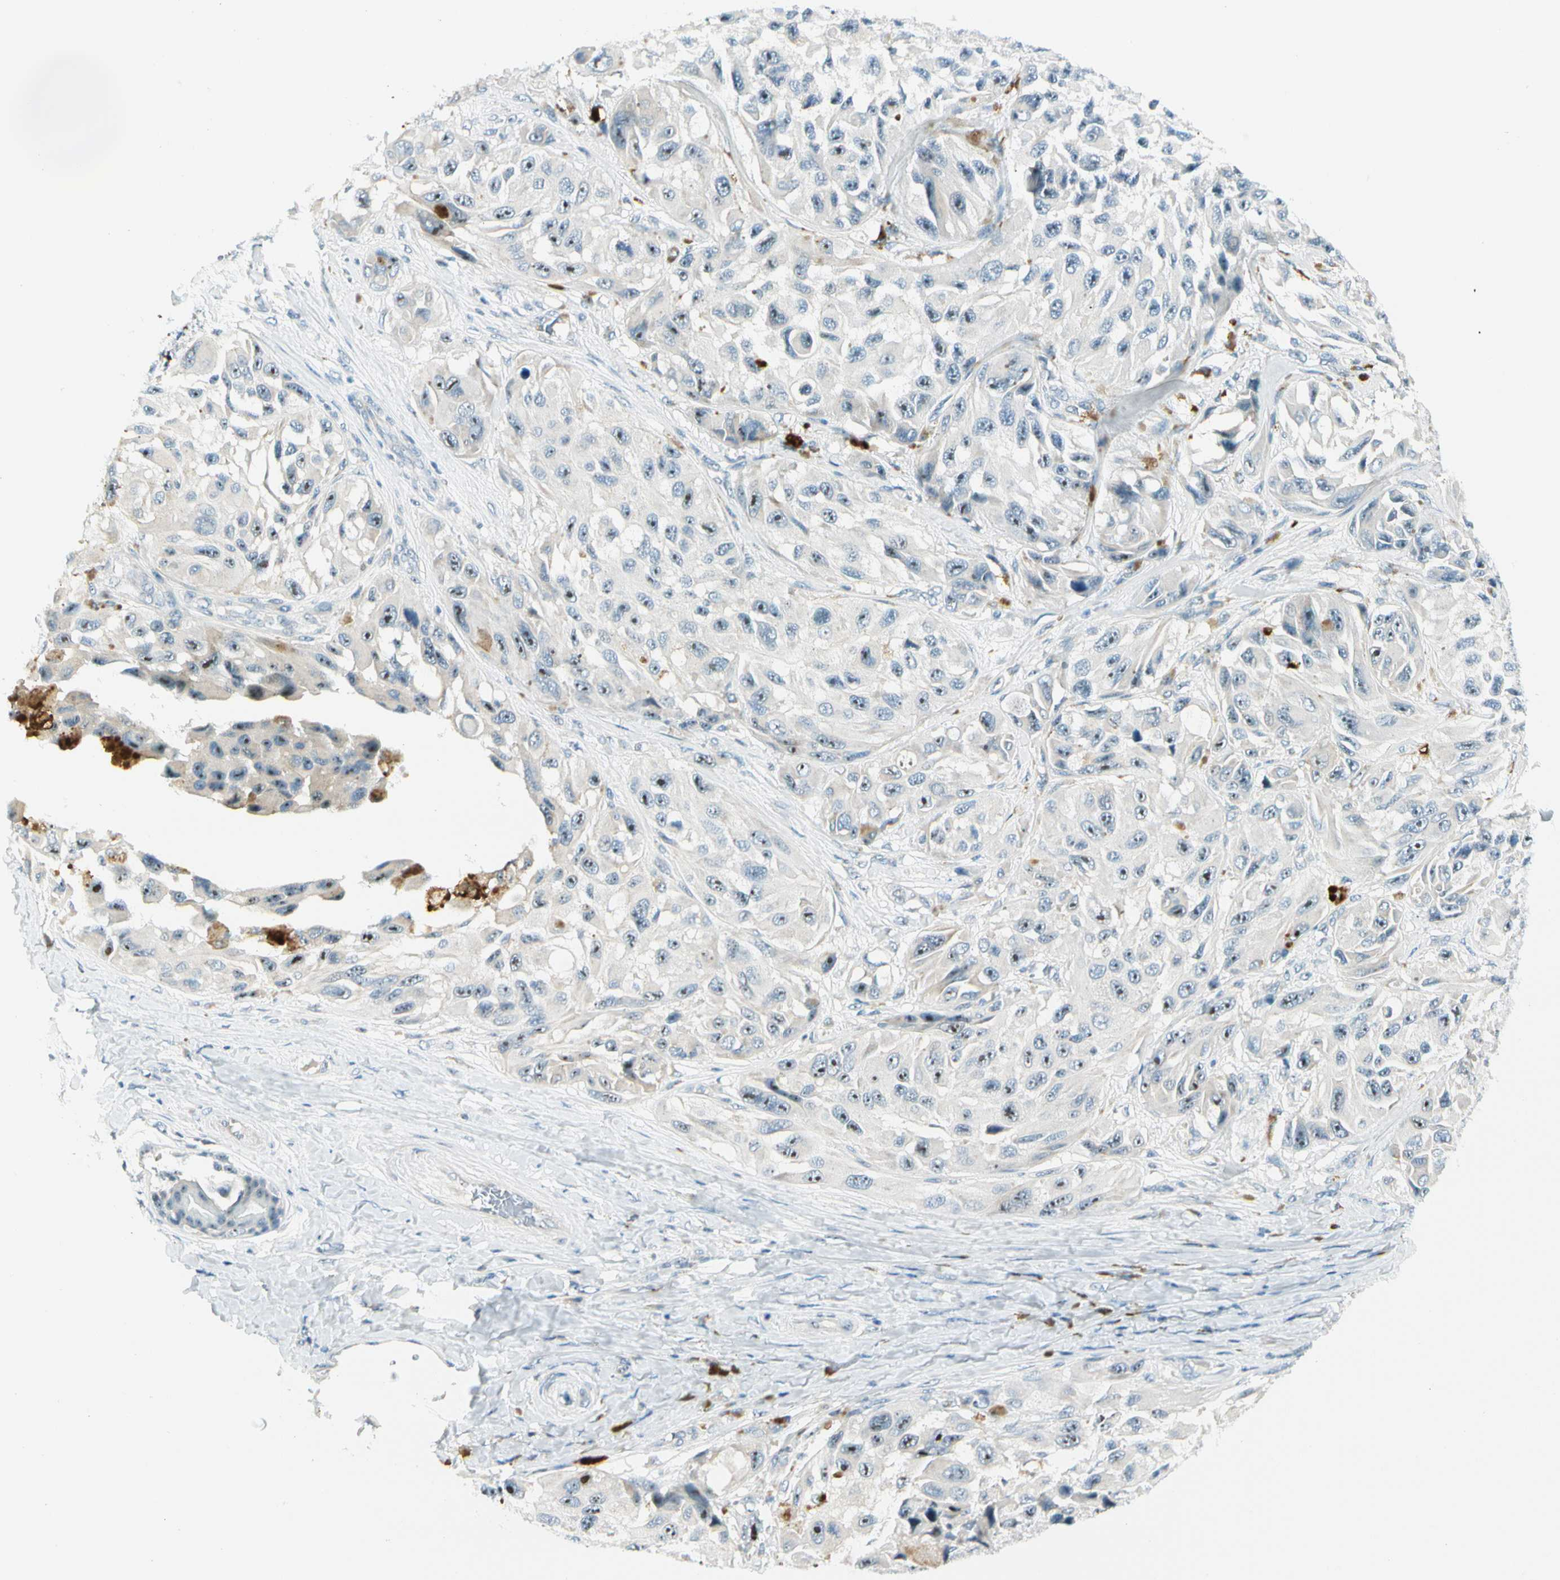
{"staining": {"intensity": "moderate", "quantity": "25%-75%", "location": "nuclear"}, "tissue": "melanoma", "cell_type": "Tumor cells", "image_type": "cancer", "snomed": [{"axis": "morphology", "description": "Malignant melanoma, NOS"}, {"axis": "topography", "description": "Skin"}], "caption": "Protein expression analysis of human malignant melanoma reveals moderate nuclear positivity in approximately 25%-75% of tumor cells. (Brightfield microscopy of DAB IHC at high magnification).", "gene": "ZSCAN1", "patient": {"sex": "female", "age": 73}}